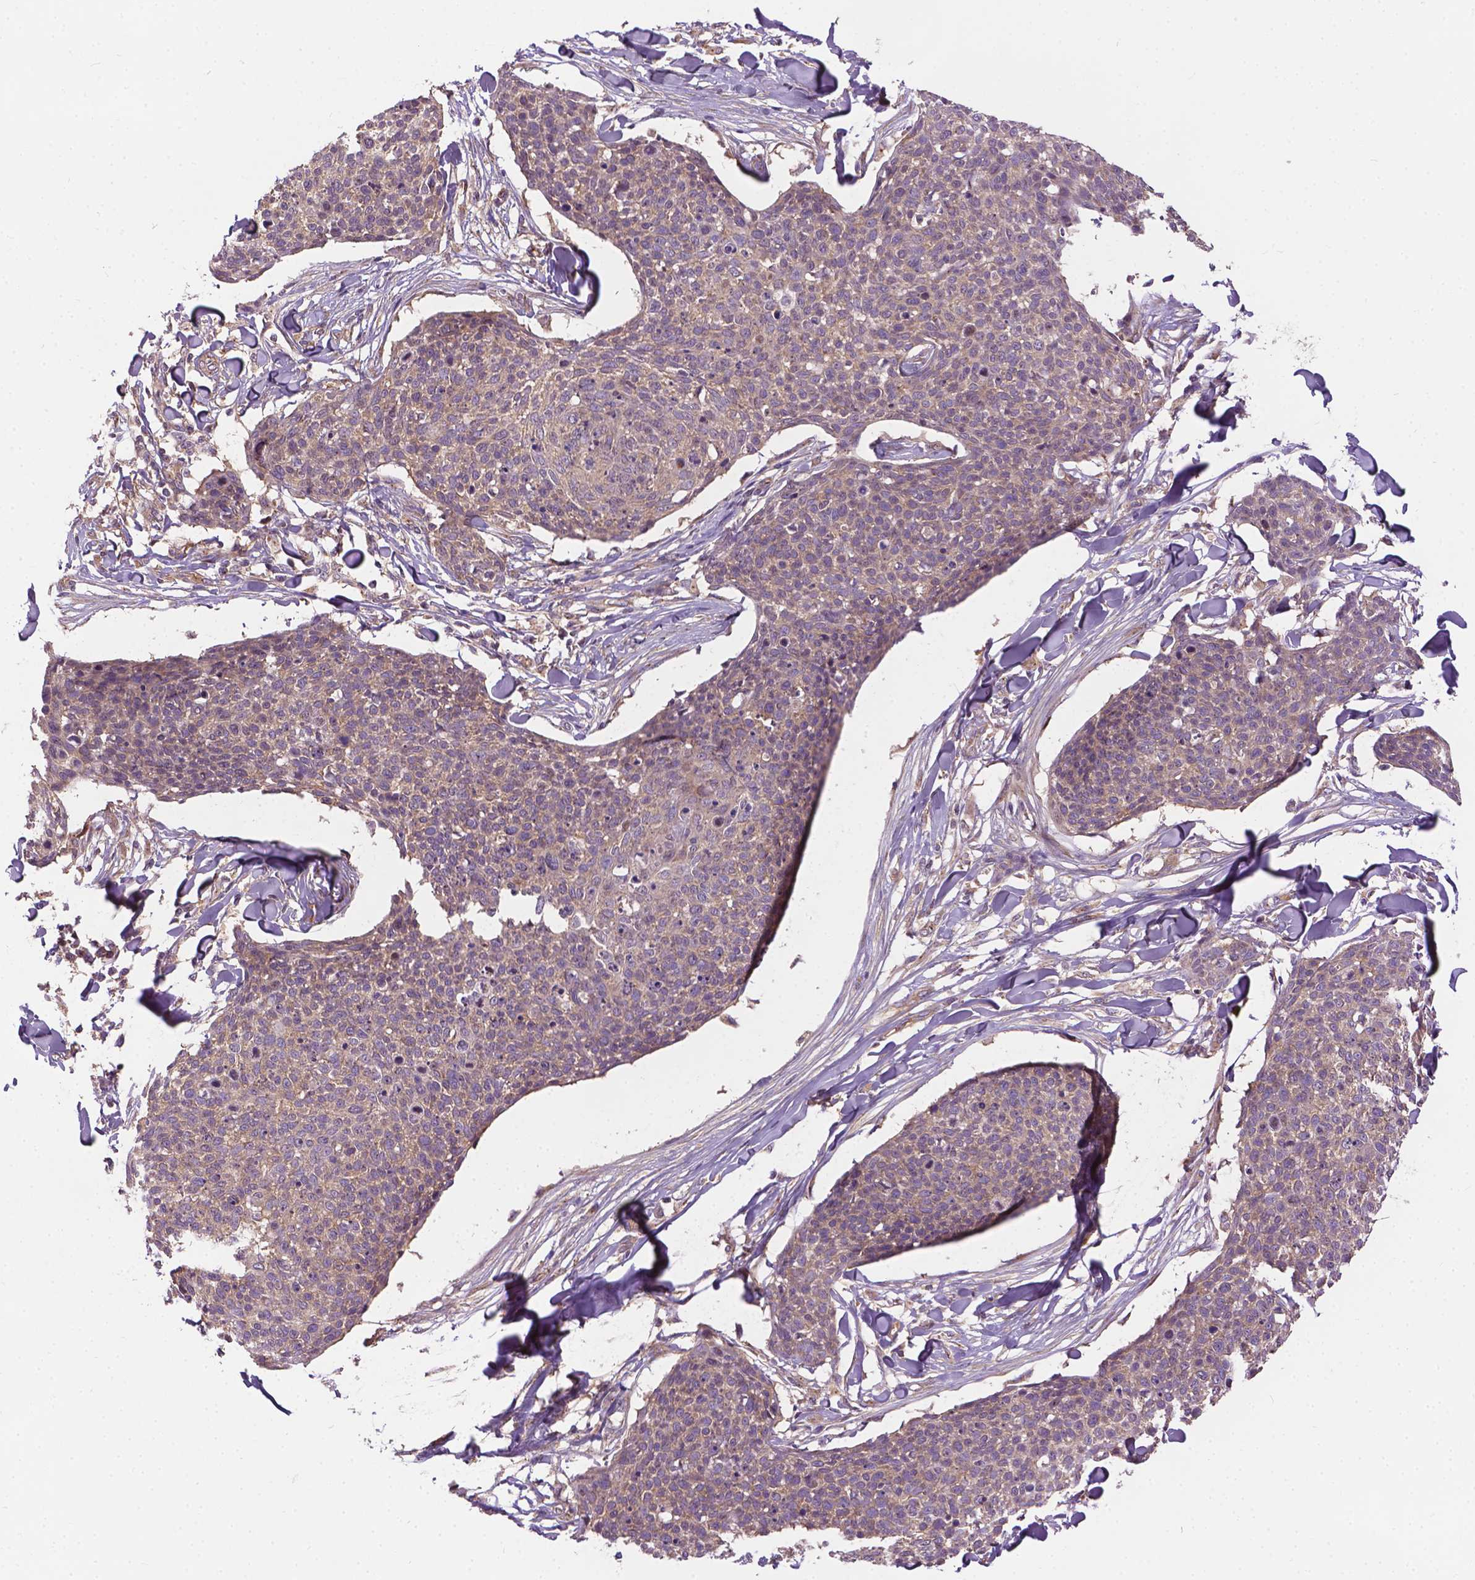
{"staining": {"intensity": "negative", "quantity": "none", "location": "none"}, "tissue": "skin cancer", "cell_type": "Tumor cells", "image_type": "cancer", "snomed": [{"axis": "morphology", "description": "Squamous cell carcinoma, NOS"}, {"axis": "topography", "description": "Skin"}, {"axis": "topography", "description": "Vulva"}], "caption": "Immunohistochemistry of skin cancer exhibits no staining in tumor cells.", "gene": "MZT1", "patient": {"sex": "female", "age": 75}}